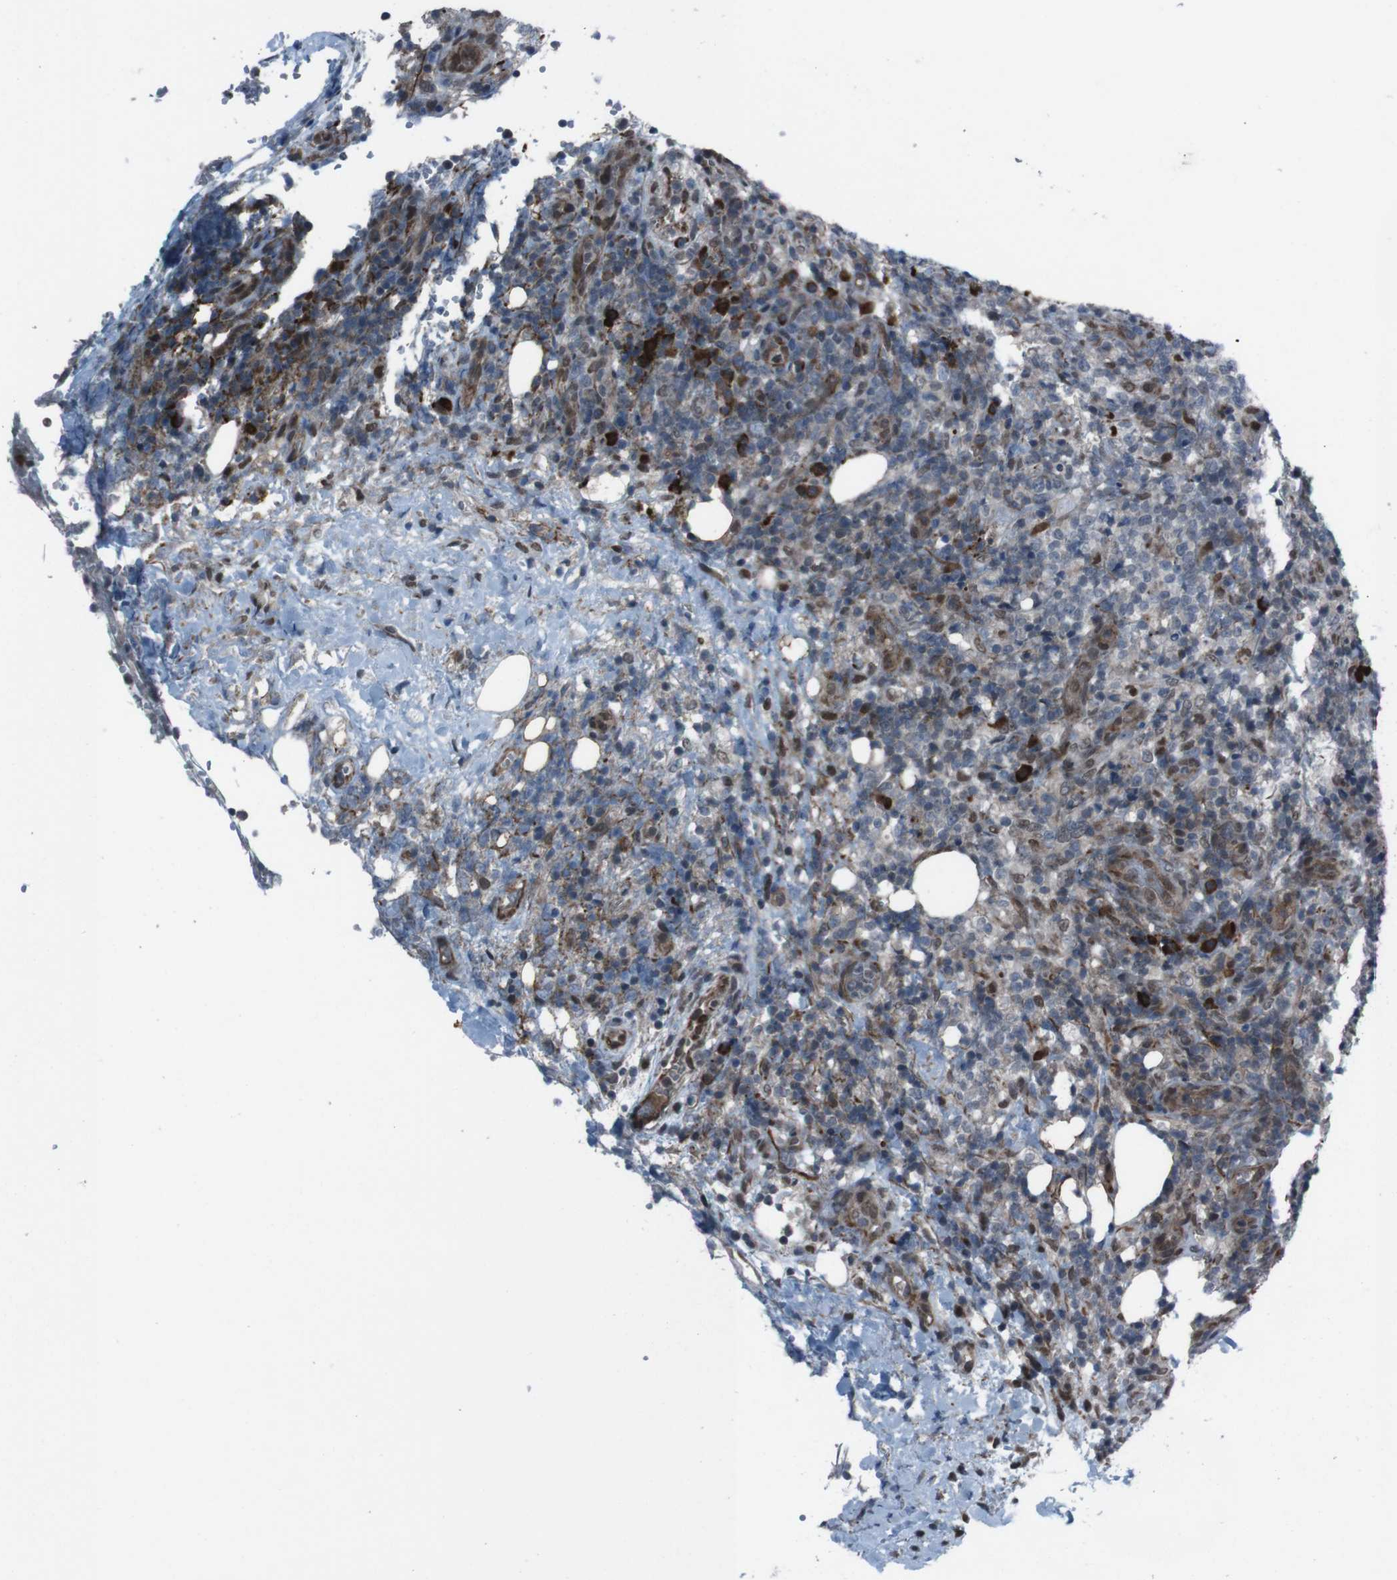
{"staining": {"intensity": "weak", "quantity": "25%-75%", "location": "cytoplasmic/membranous"}, "tissue": "lymphoma", "cell_type": "Tumor cells", "image_type": "cancer", "snomed": [{"axis": "morphology", "description": "Malignant lymphoma, non-Hodgkin's type, High grade"}, {"axis": "topography", "description": "Lymph node"}], "caption": "Weak cytoplasmic/membranous staining is present in about 25%-75% of tumor cells in lymphoma. (DAB IHC, brown staining for protein, blue staining for nuclei).", "gene": "SS18L1", "patient": {"sex": "female", "age": 76}}